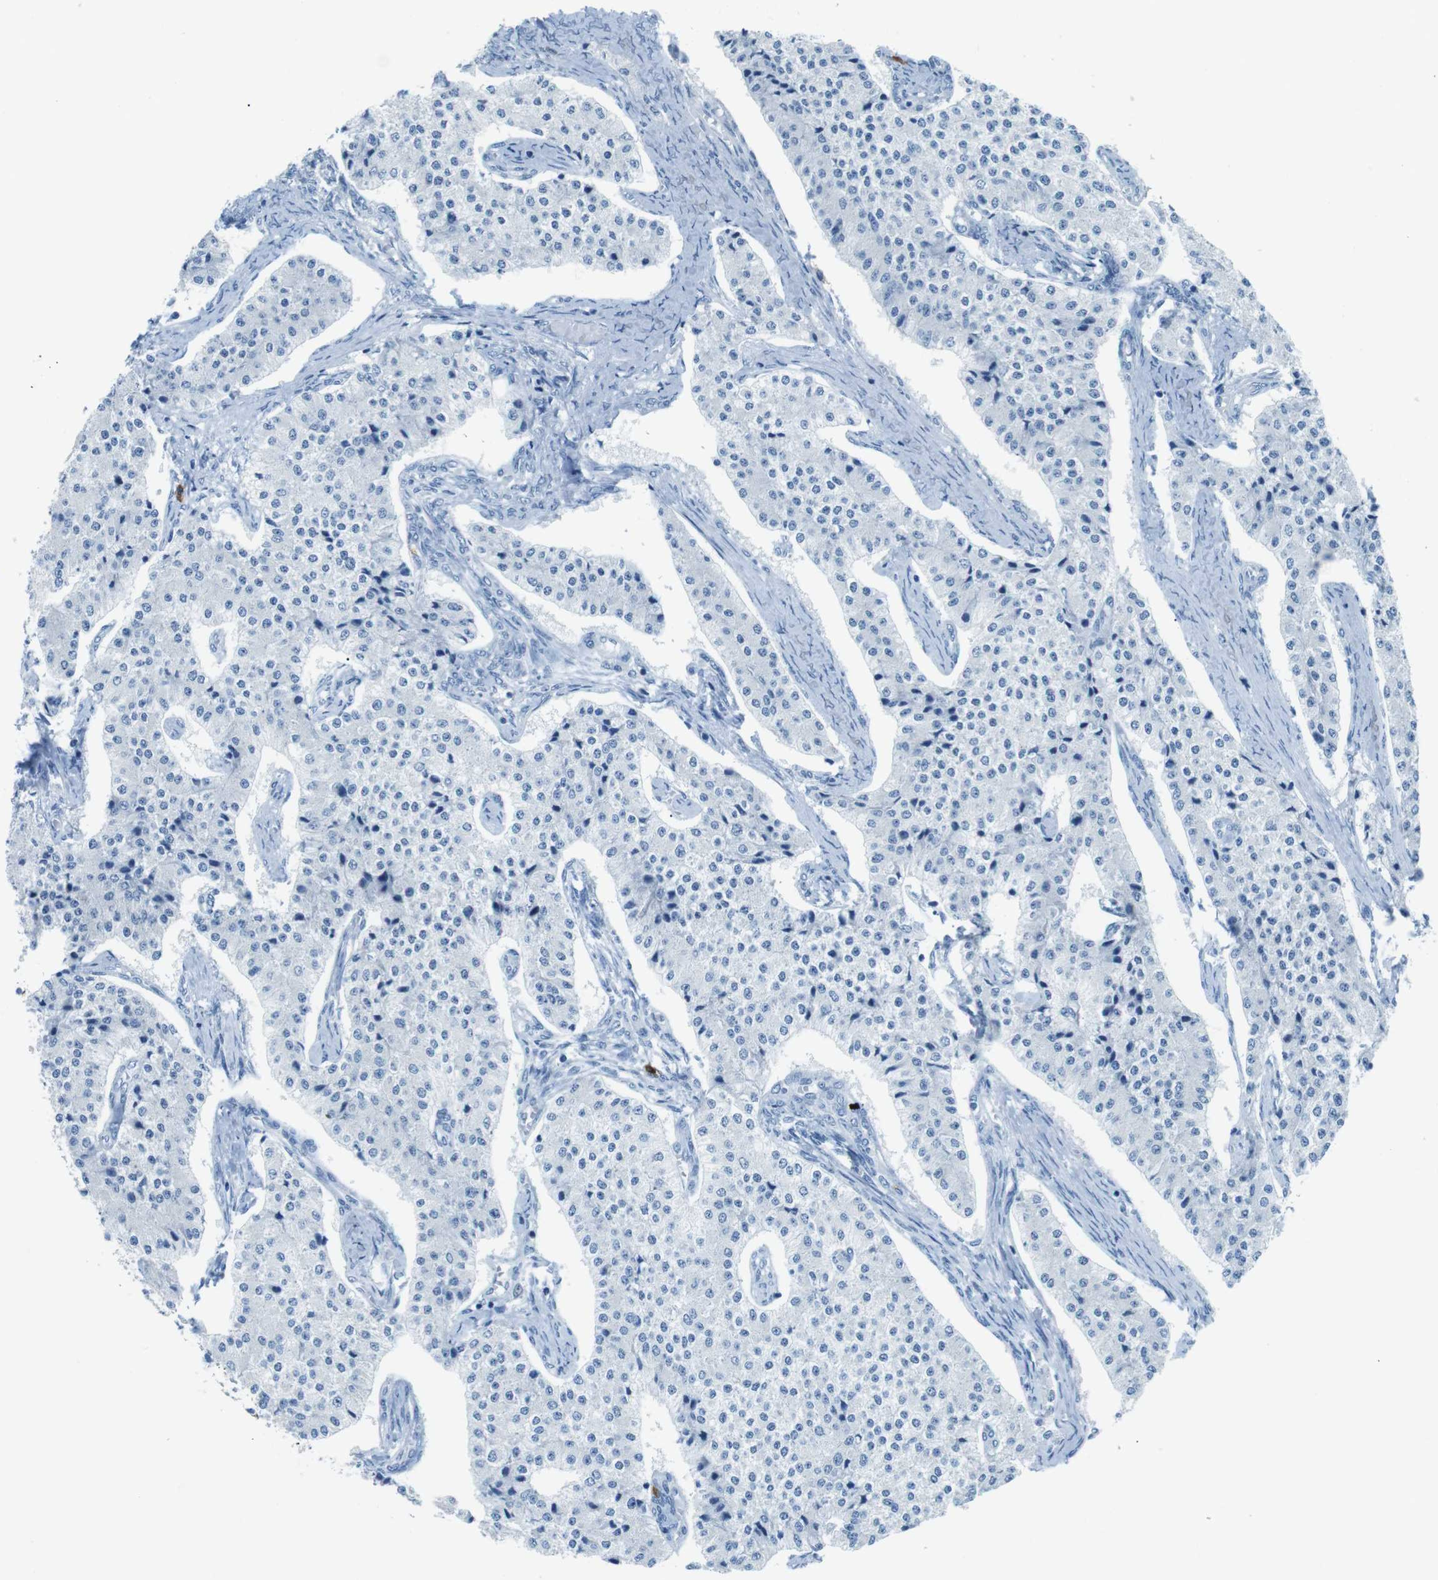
{"staining": {"intensity": "negative", "quantity": "none", "location": "none"}, "tissue": "carcinoid", "cell_type": "Tumor cells", "image_type": "cancer", "snomed": [{"axis": "morphology", "description": "Carcinoid, malignant, NOS"}, {"axis": "topography", "description": "Colon"}], "caption": "Tumor cells show no significant protein positivity in carcinoid.", "gene": "MCEMP1", "patient": {"sex": "female", "age": 52}}